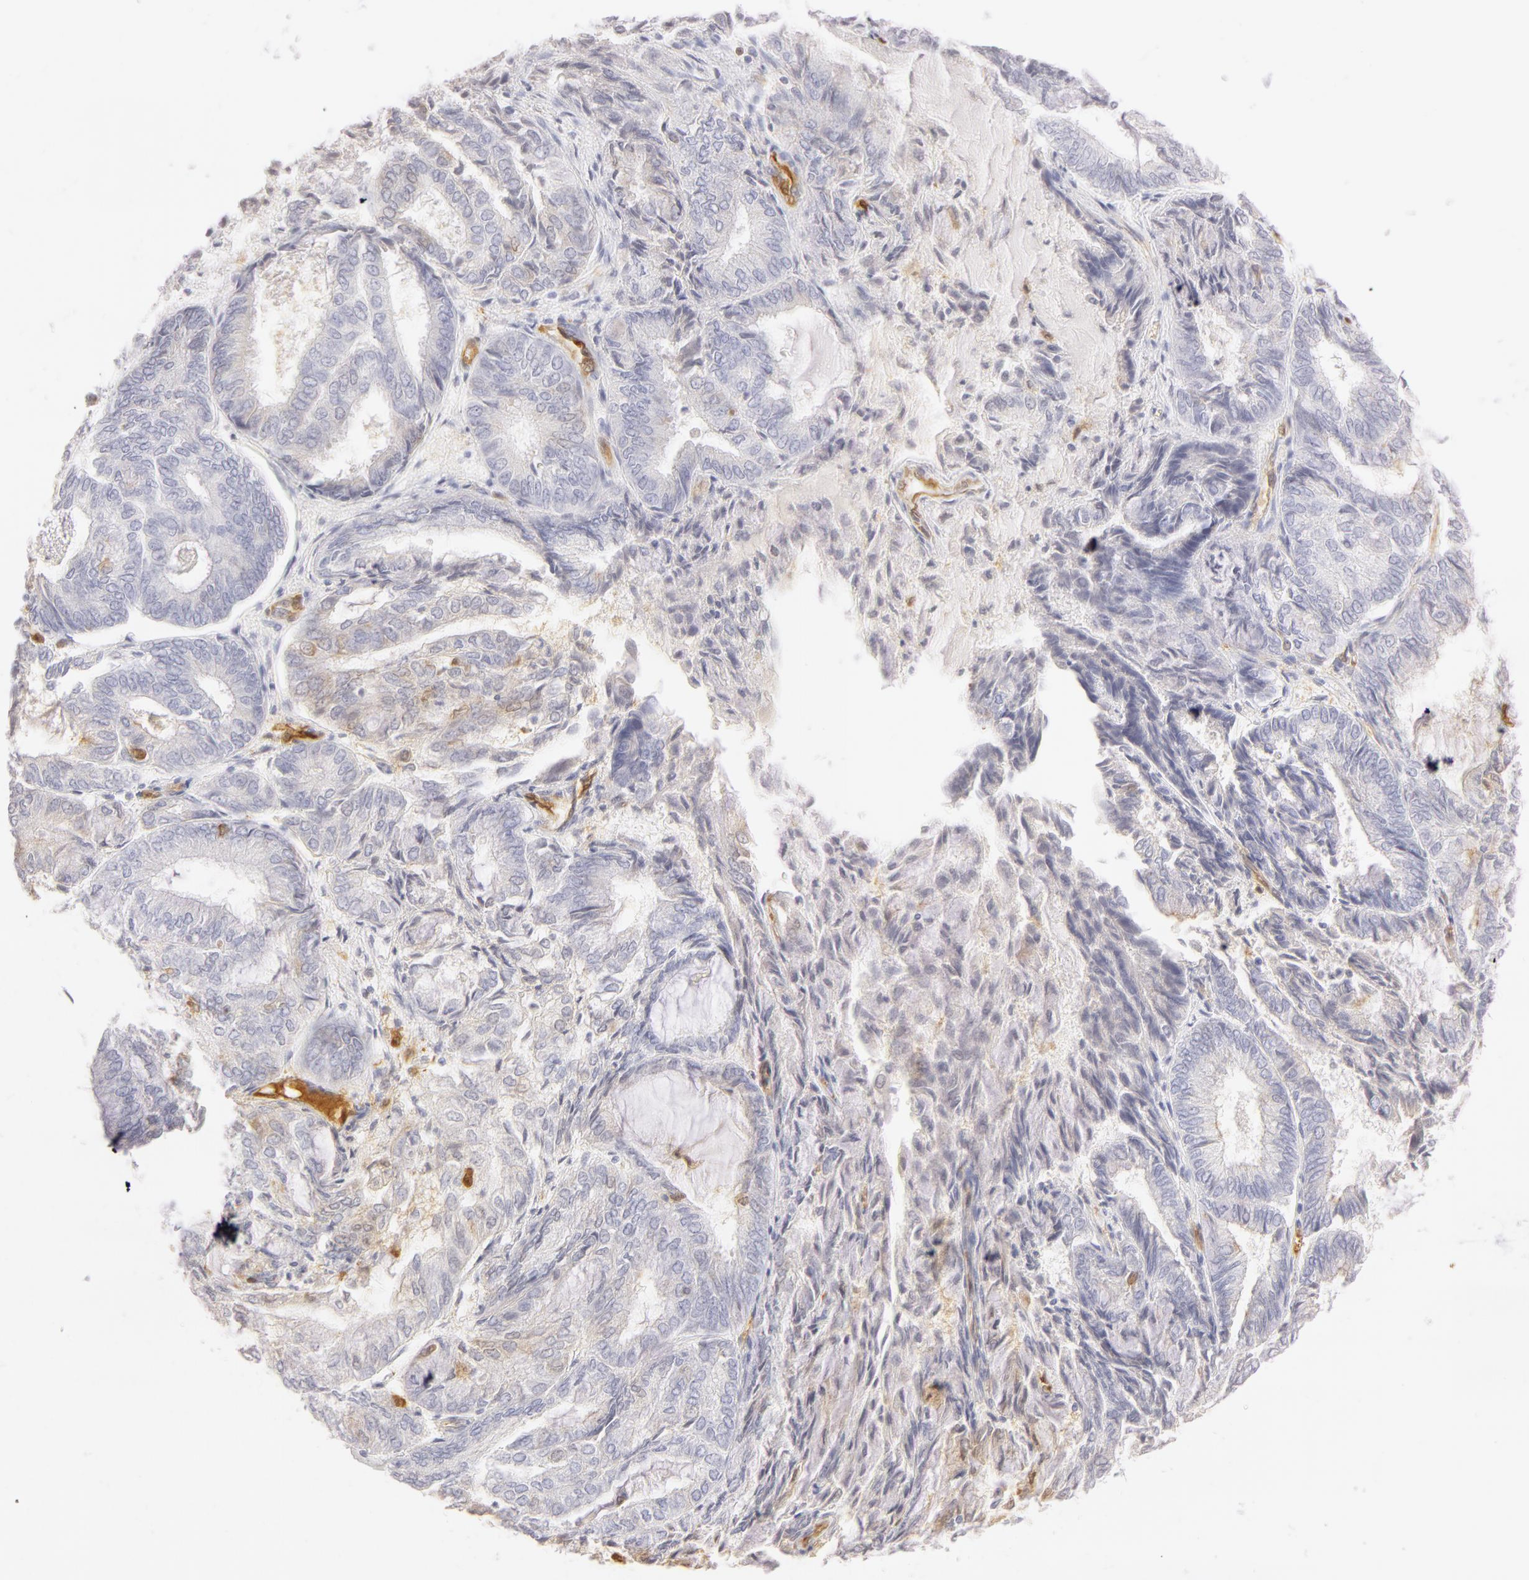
{"staining": {"intensity": "negative", "quantity": "none", "location": "none"}, "tissue": "endometrial cancer", "cell_type": "Tumor cells", "image_type": "cancer", "snomed": [{"axis": "morphology", "description": "Adenocarcinoma, NOS"}, {"axis": "topography", "description": "Endometrium"}], "caption": "Immunohistochemistry of adenocarcinoma (endometrial) displays no staining in tumor cells.", "gene": "CA2", "patient": {"sex": "female", "age": 59}}